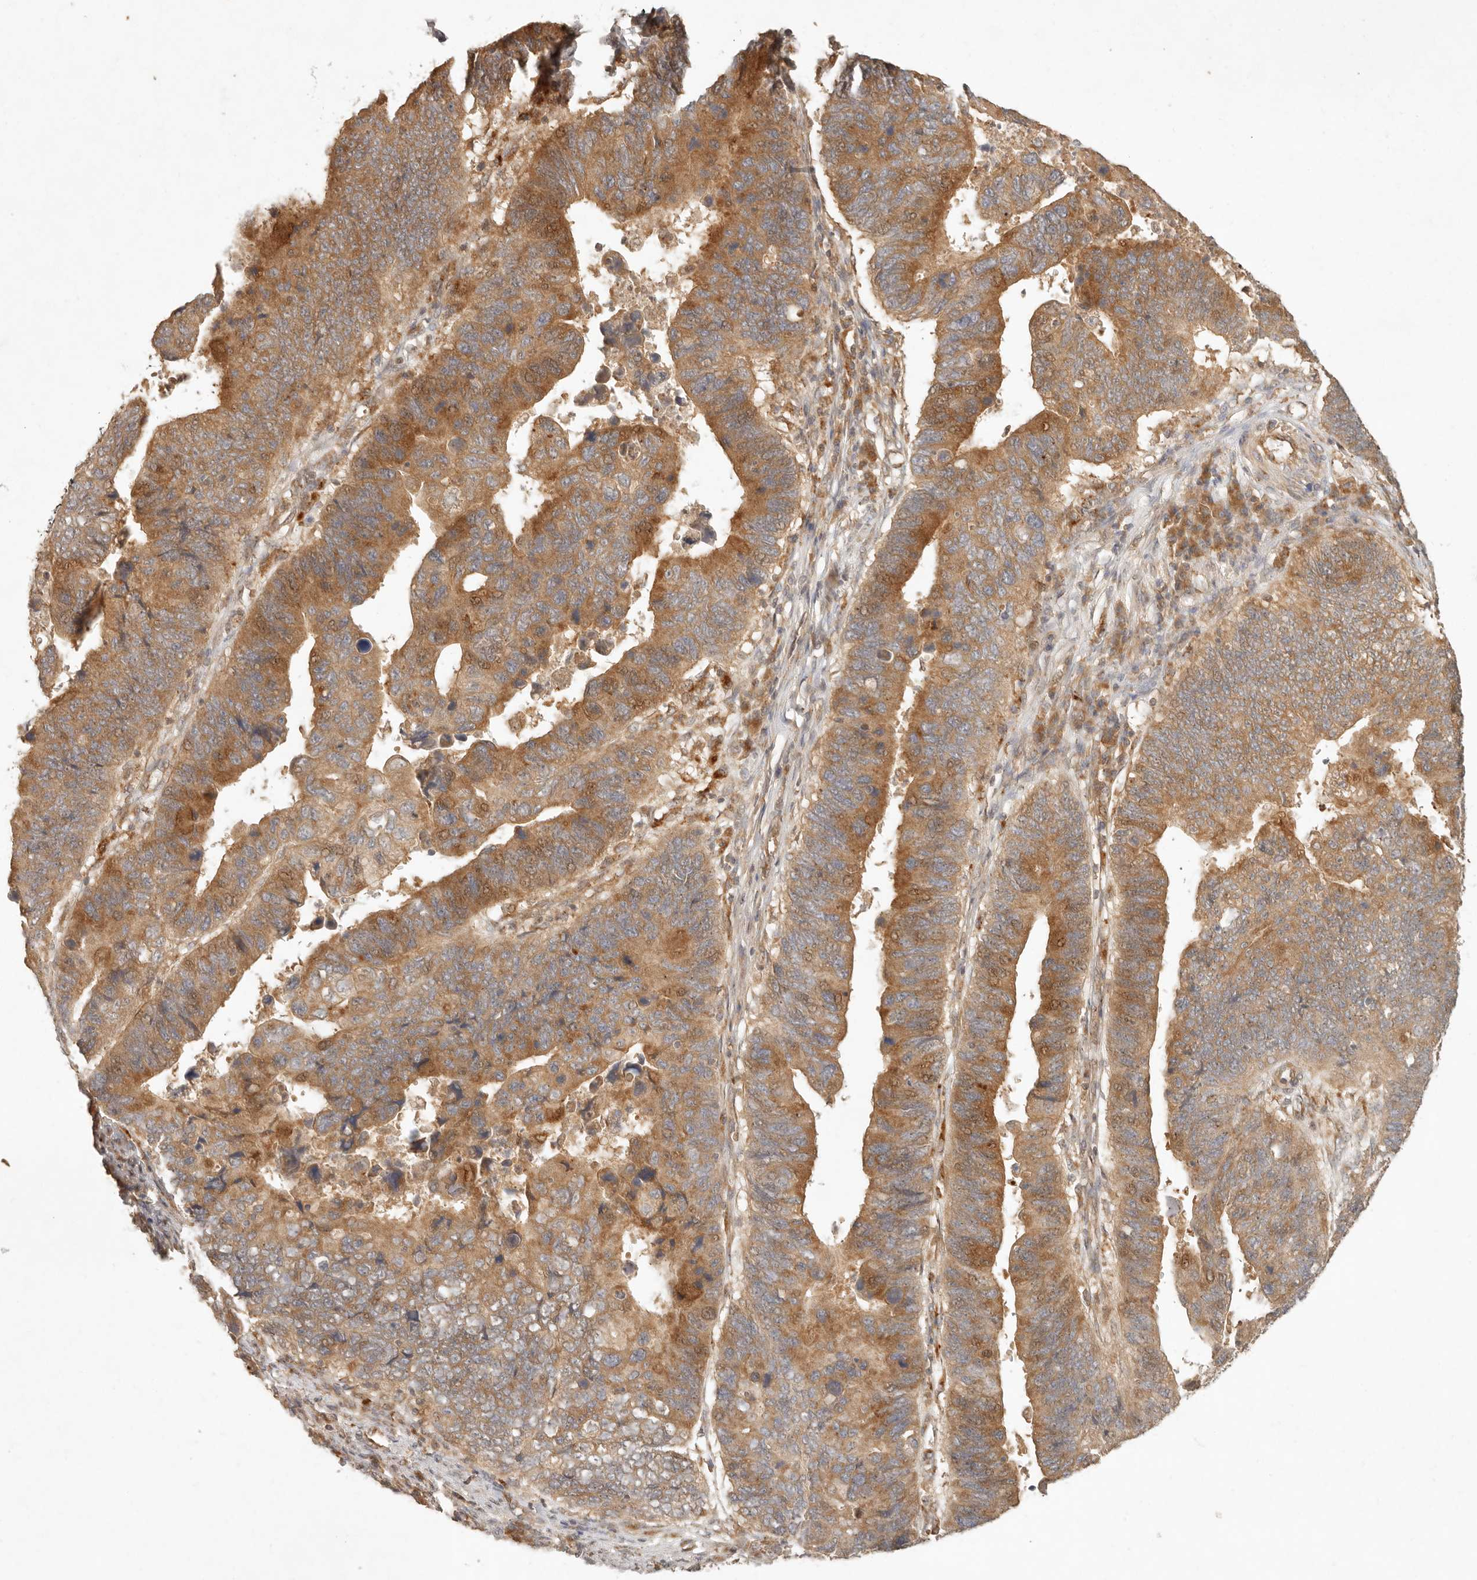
{"staining": {"intensity": "strong", "quantity": "25%-75%", "location": "cytoplasmic/membranous"}, "tissue": "stomach cancer", "cell_type": "Tumor cells", "image_type": "cancer", "snomed": [{"axis": "morphology", "description": "Adenocarcinoma, NOS"}, {"axis": "topography", "description": "Stomach"}], "caption": "A high amount of strong cytoplasmic/membranous expression is identified in approximately 25%-75% of tumor cells in adenocarcinoma (stomach) tissue. The staining was performed using DAB (3,3'-diaminobenzidine) to visualize the protein expression in brown, while the nuclei were stained in blue with hematoxylin (Magnification: 20x).", "gene": "ANKRD61", "patient": {"sex": "male", "age": 59}}